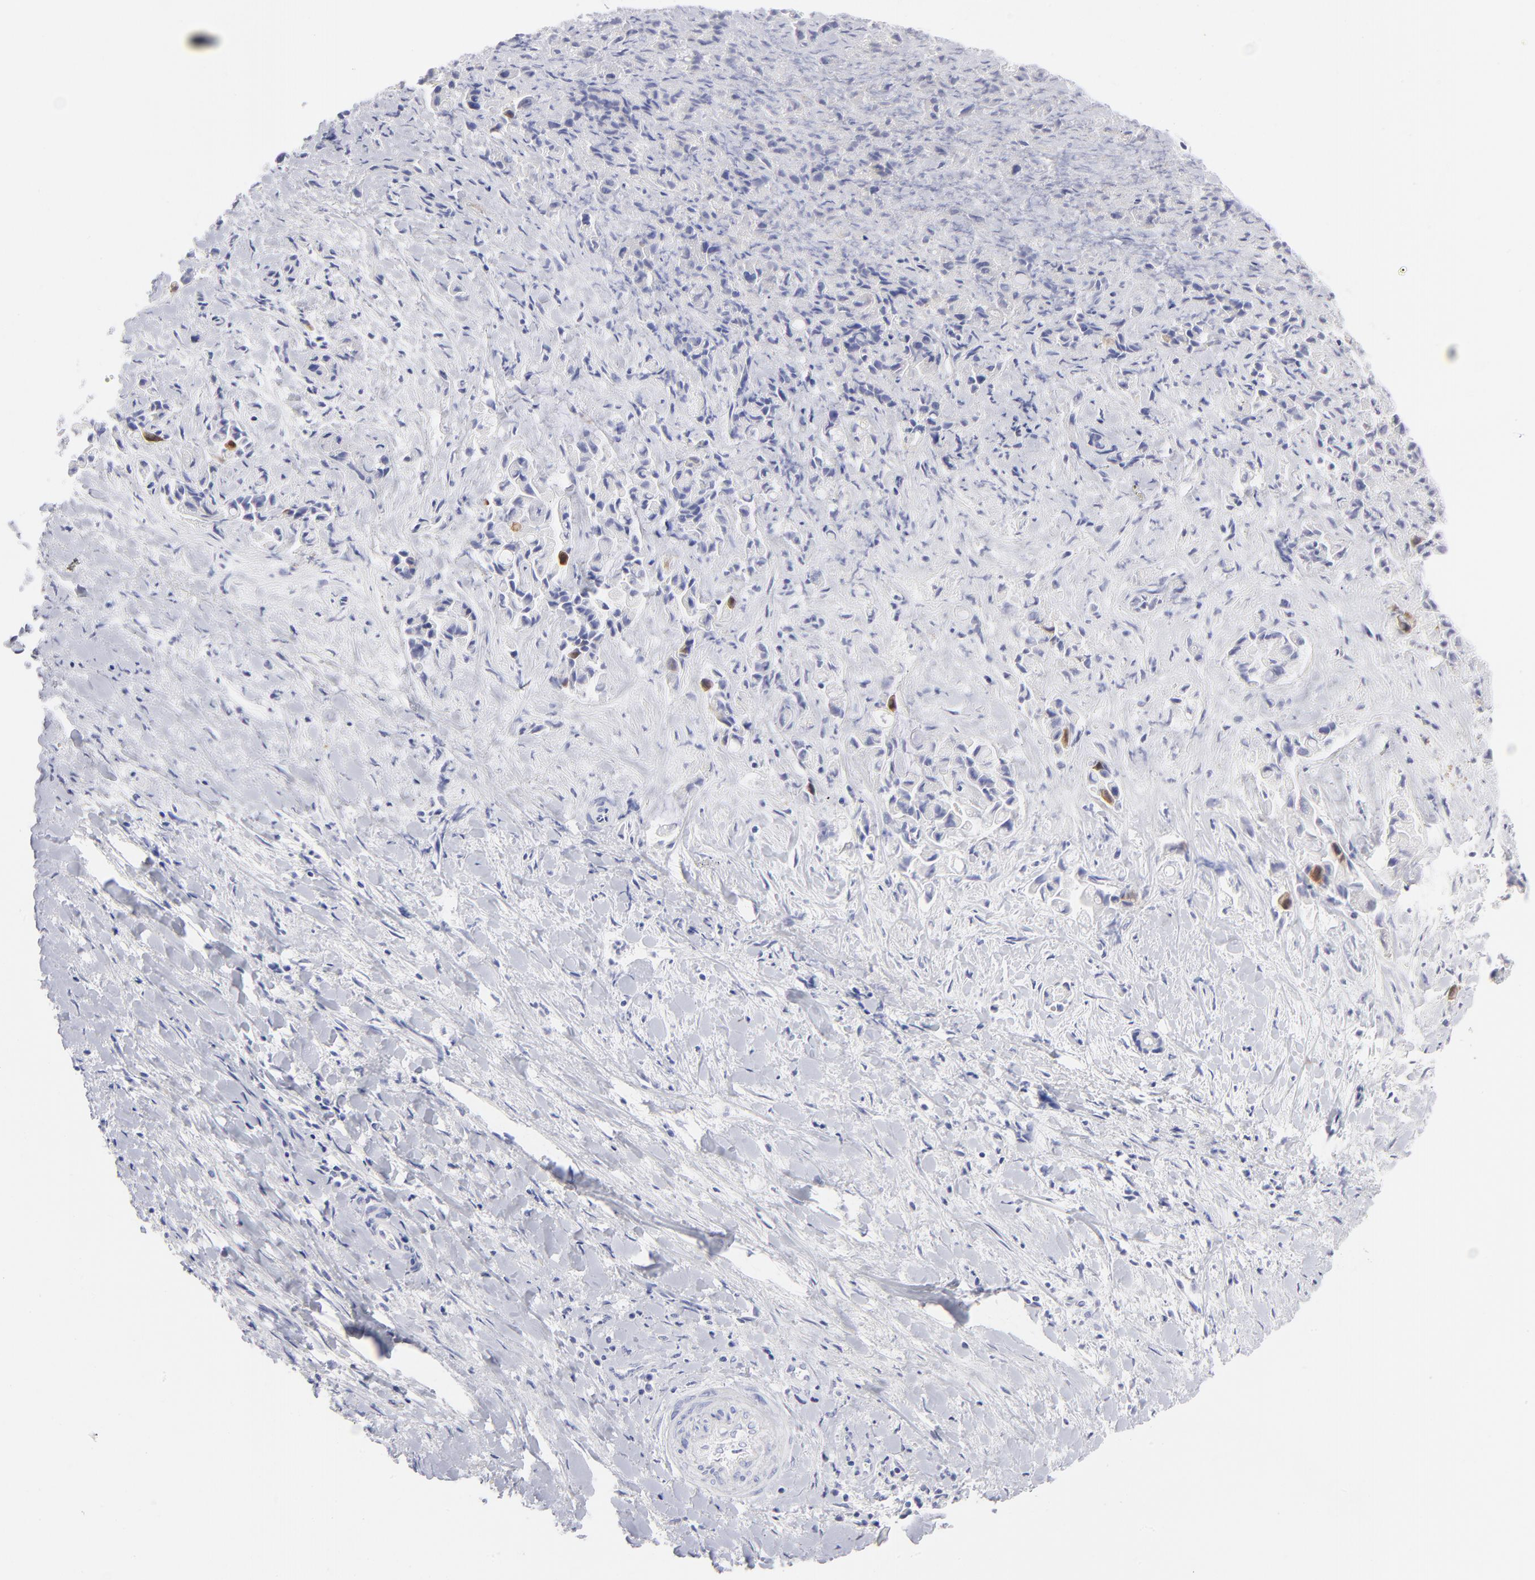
{"staining": {"intensity": "strong", "quantity": "<25%", "location": "cytoplasmic/membranous"}, "tissue": "liver cancer", "cell_type": "Tumor cells", "image_type": "cancer", "snomed": [{"axis": "morphology", "description": "Cholangiocarcinoma"}, {"axis": "topography", "description": "Liver"}], "caption": "A photomicrograph of human cholangiocarcinoma (liver) stained for a protein displays strong cytoplasmic/membranous brown staining in tumor cells.", "gene": "CCNB1", "patient": {"sex": "male", "age": 57}}